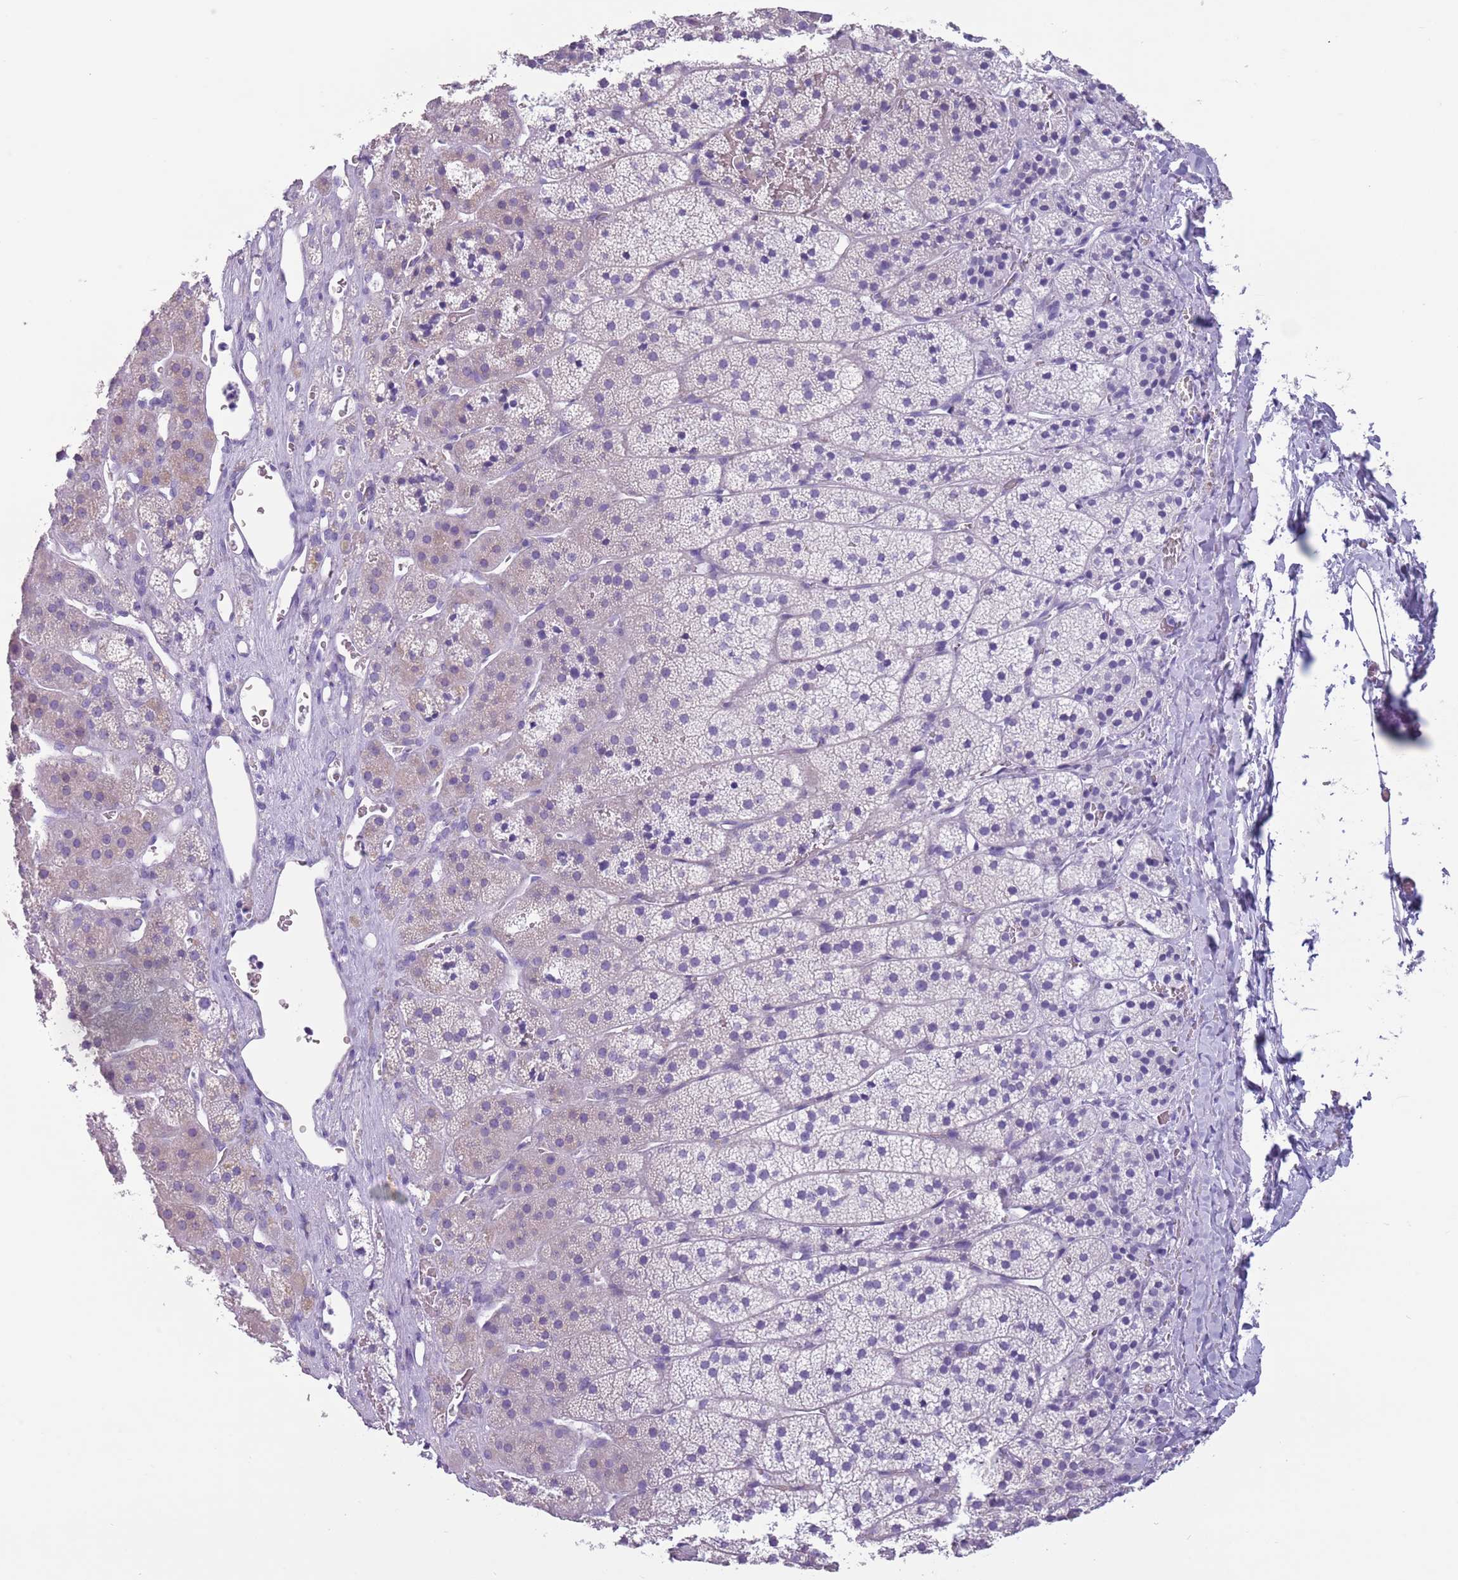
{"staining": {"intensity": "weak", "quantity": "<25%", "location": "cytoplasmic/membranous"}, "tissue": "adrenal gland", "cell_type": "Glandular cells", "image_type": "normal", "snomed": [{"axis": "morphology", "description": "Normal tissue, NOS"}, {"axis": "topography", "description": "Adrenal gland"}], "caption": "The image shows no staining of glandular cells in normal adrenal gland. Nuclei are stained in blue.", "gene": "HYOU1", "patient": {"sex": "female", "age": 44}}